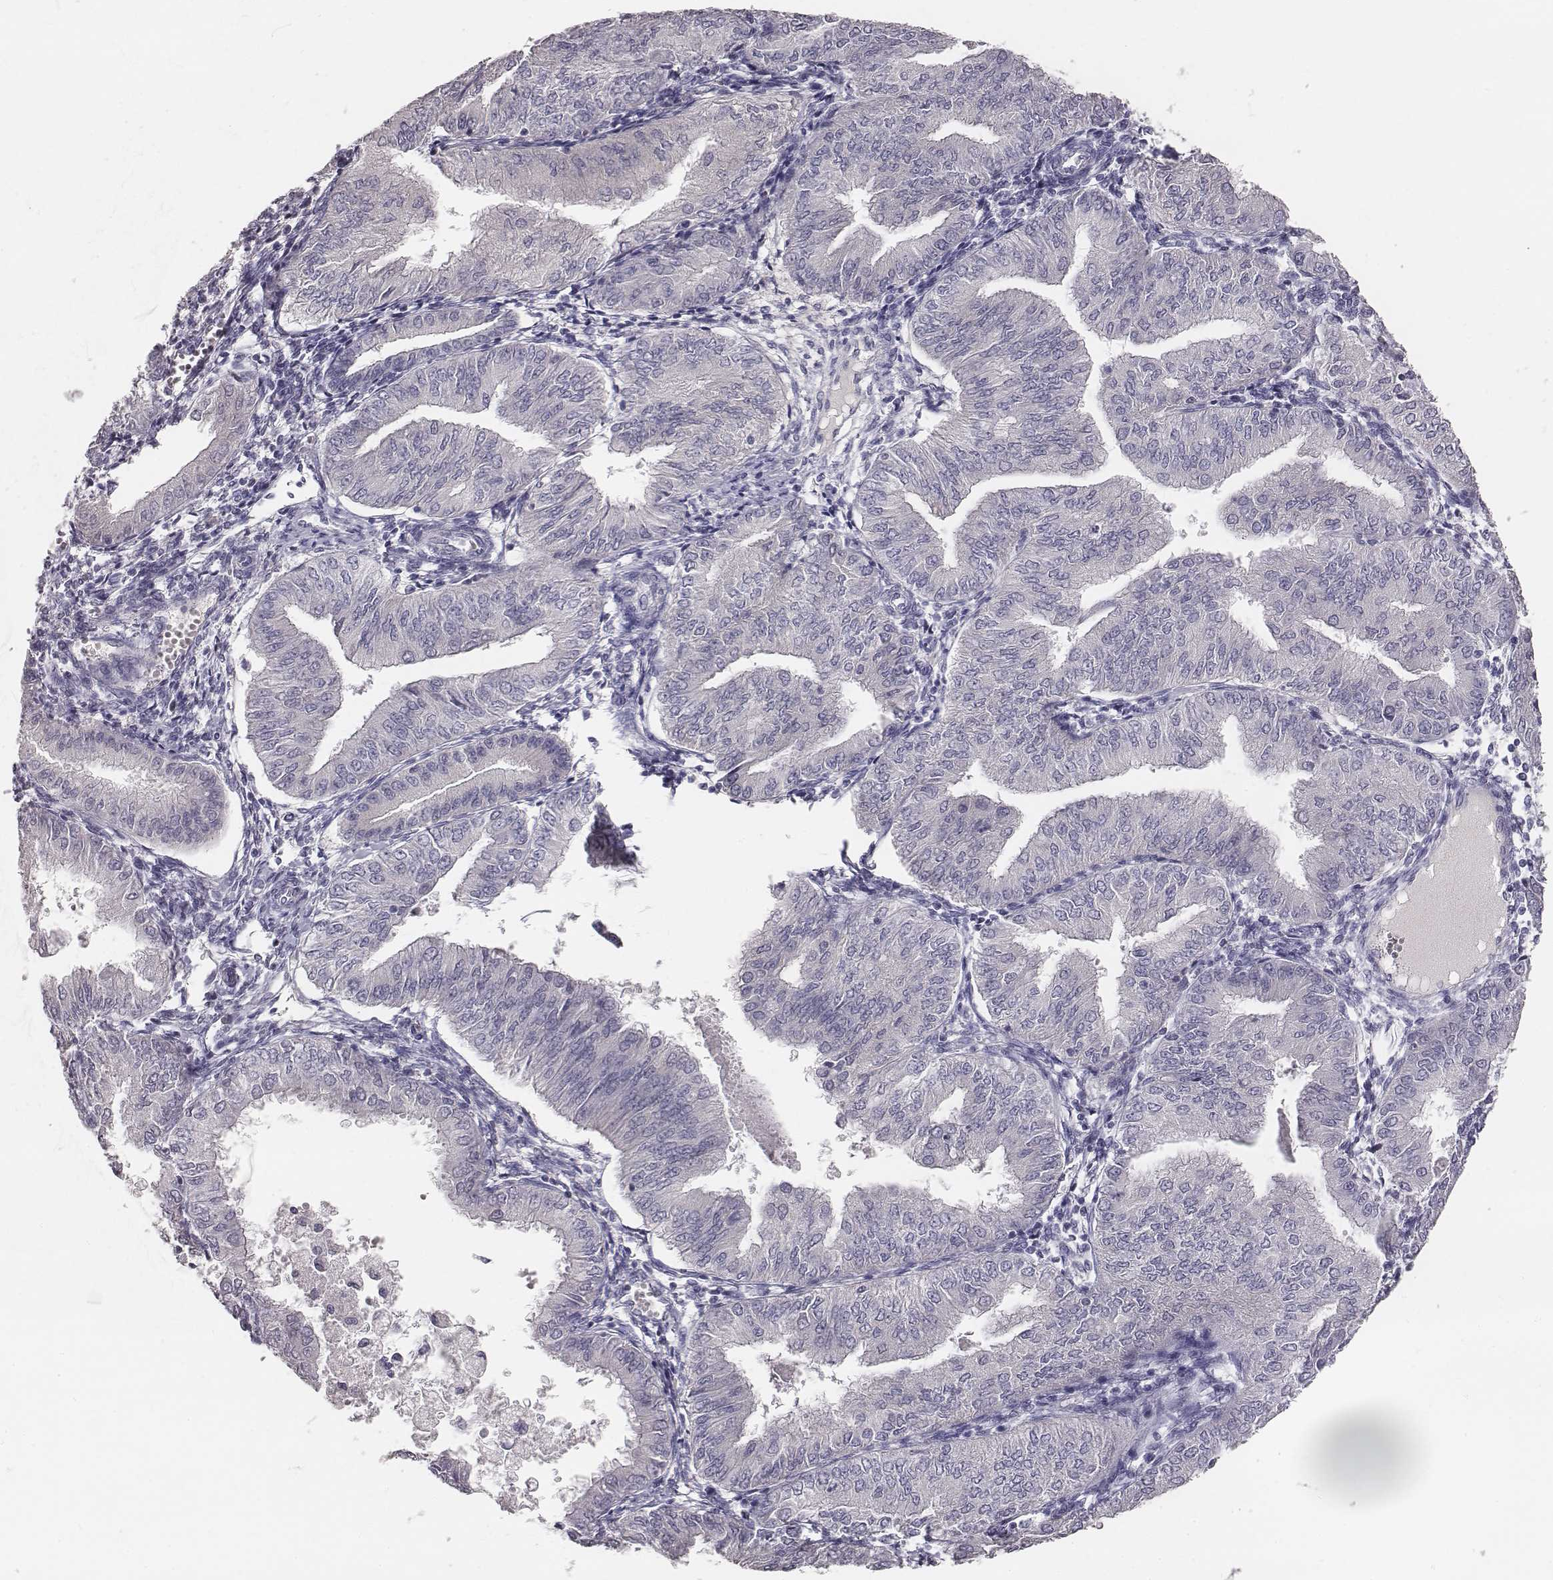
{"staining": {"intensity": "negative", "quantity": "none", "location": "none"}, "tissue": "endometrial cancer", "cell_type": "Tumor cells", "image_type": "cancer", "snomed": [{"axis": "morphology", "description": "Adenocarcinoma, NOS"}, {"axis": "topography", "description": "Endometrium"}], "caption": "The photomicrograph displays no significant staining in tumor cells of endometrial cancer (adenocarcinoma).", "gene": "MYH6", "patient": {"sex": "female", "age": 53}}